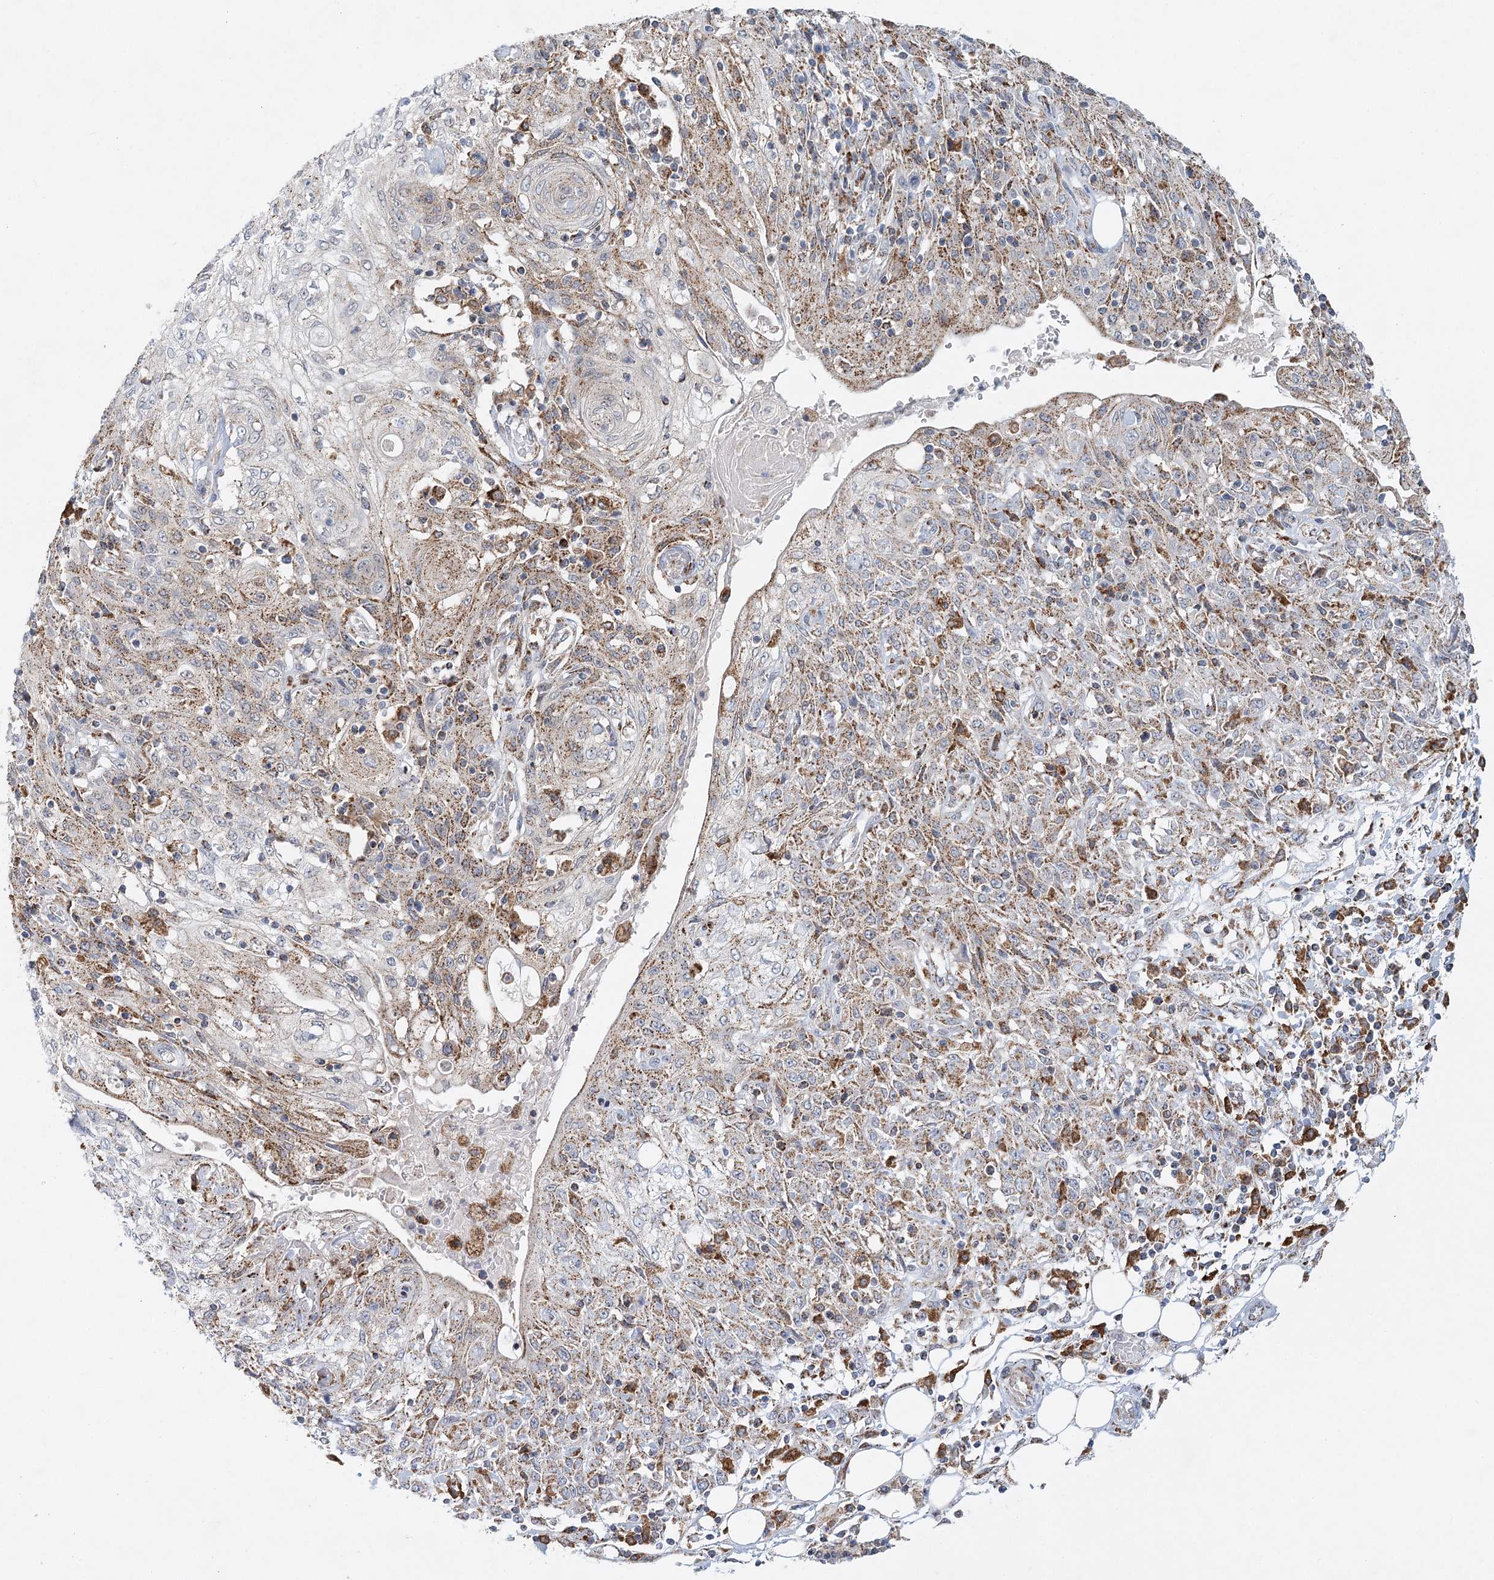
{"staining": {"intensity": "moderate", "quantity": "25%-75%", "location": "cytoplasmic/membranous"}, "tissue": "skin cancer", "cell_type": "Tumor cells", "image_type": "cancer", "snomed": [{"axis": "morphology", "description": "Squamous cell carcinoma, NOS"}, {"axis": "morphology", "description": "Squamous cell carcinoma, metastatic, NOS"}, {"axis": "topography", "description": "Skin"}, {"axis": "topography", "description": "Lymph node"}], "caption": "The histopathology image exhibits staining of skin cancer, revealing moderate cytoplasmic/membranous protein staining (brown color) within tumor cells.", "gene": "TAS1R1", "patient": {"sex": "male", "age": 75}}